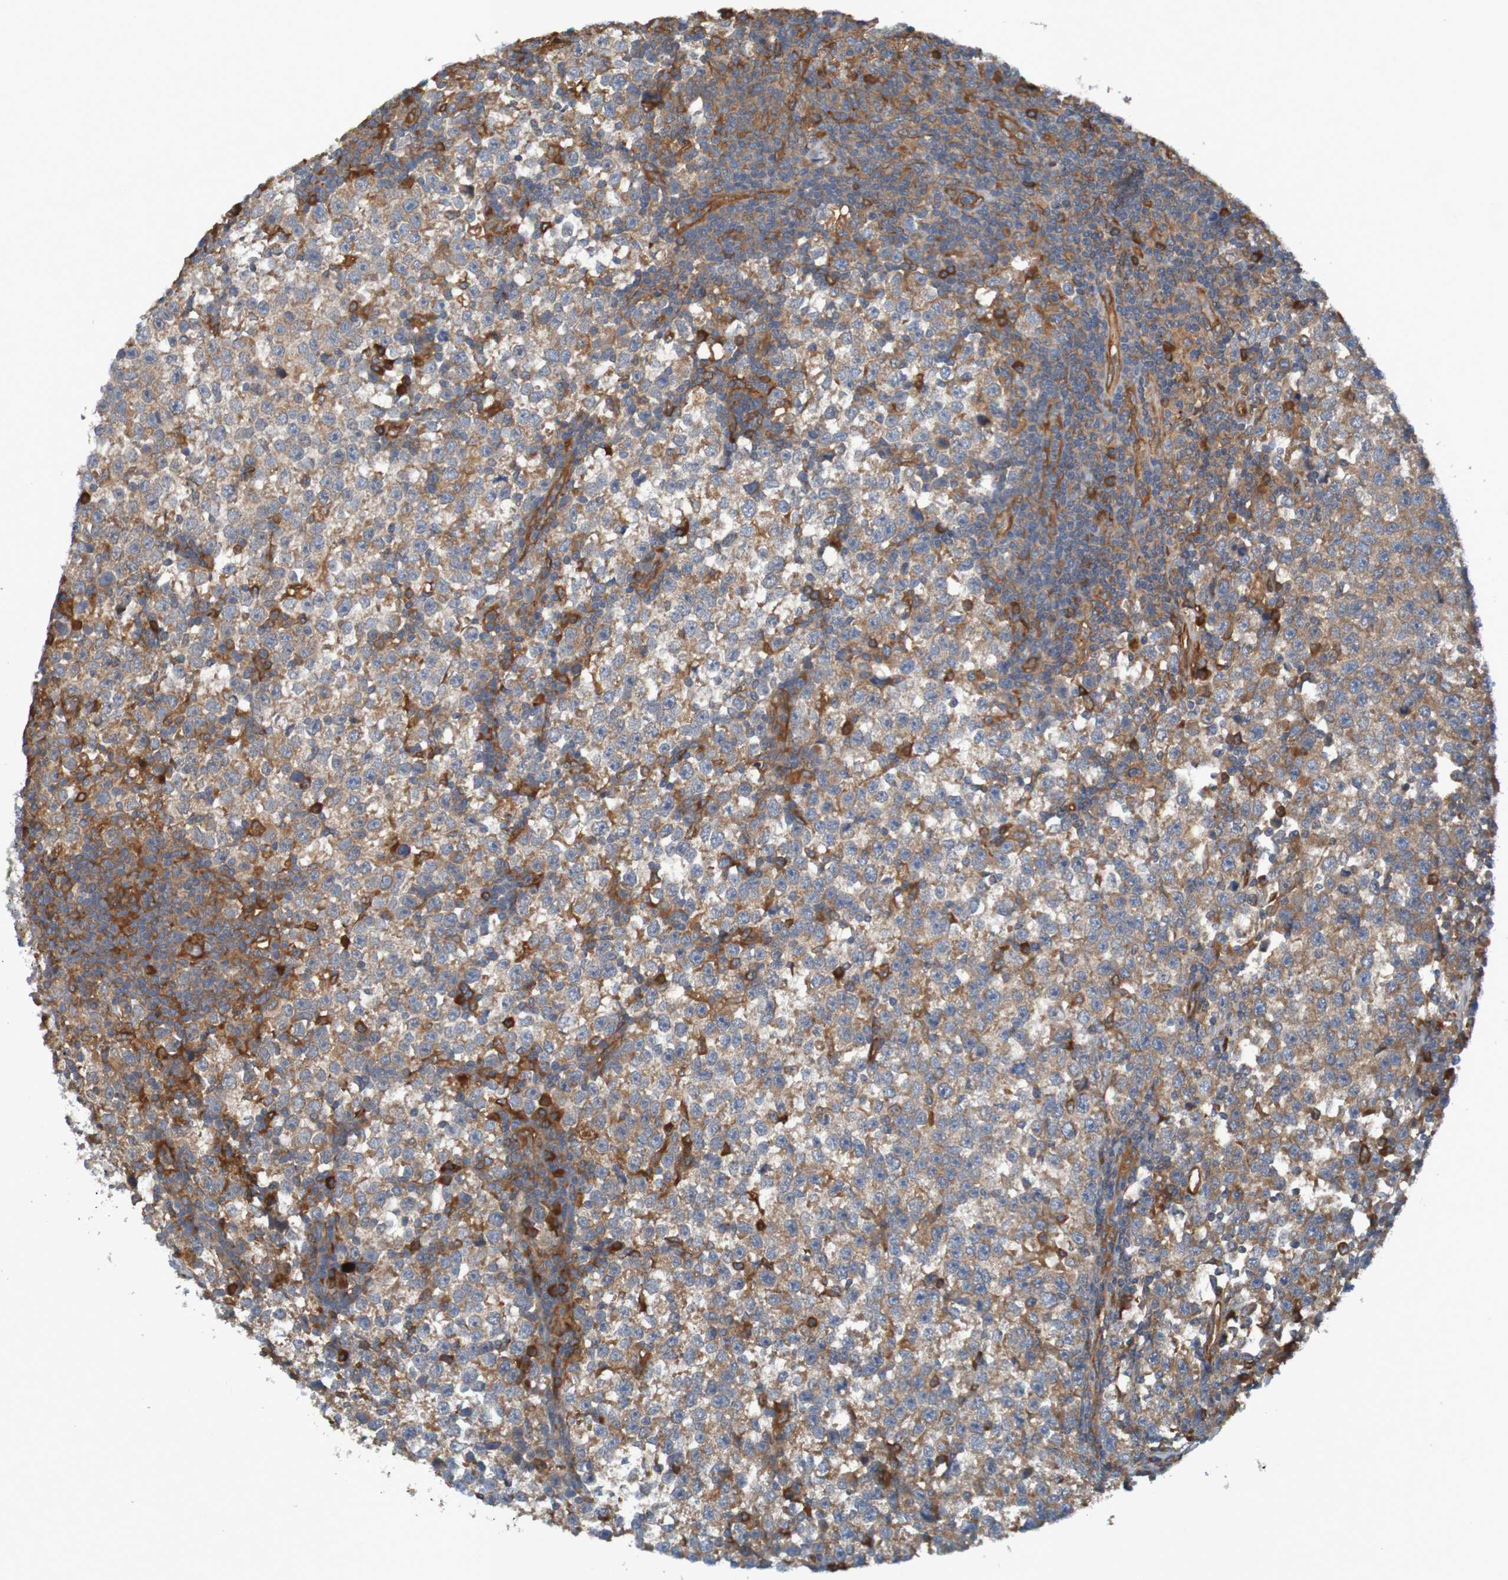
{"staining": {"intensity": "moderate", "quantity": ">75%", "location": "cytoplasmic/membranous"}, "tissue": "testis cancer", "cell_type": "Tumor cells", "image_type": "cancer", "snomed": [{"axis": "morphology", "description": "Seminoma, NOS"}, {"axis": "topography", "description": "Testis"}], "caption": "Tumor cells exhibit moderate cytoplasmic/membranous positivity in about >75% of cells in testis seminoma. Nuclei are stained in blue.", "gene": "DNAJC4", "patient": {"sex": "male", "age": 43}}